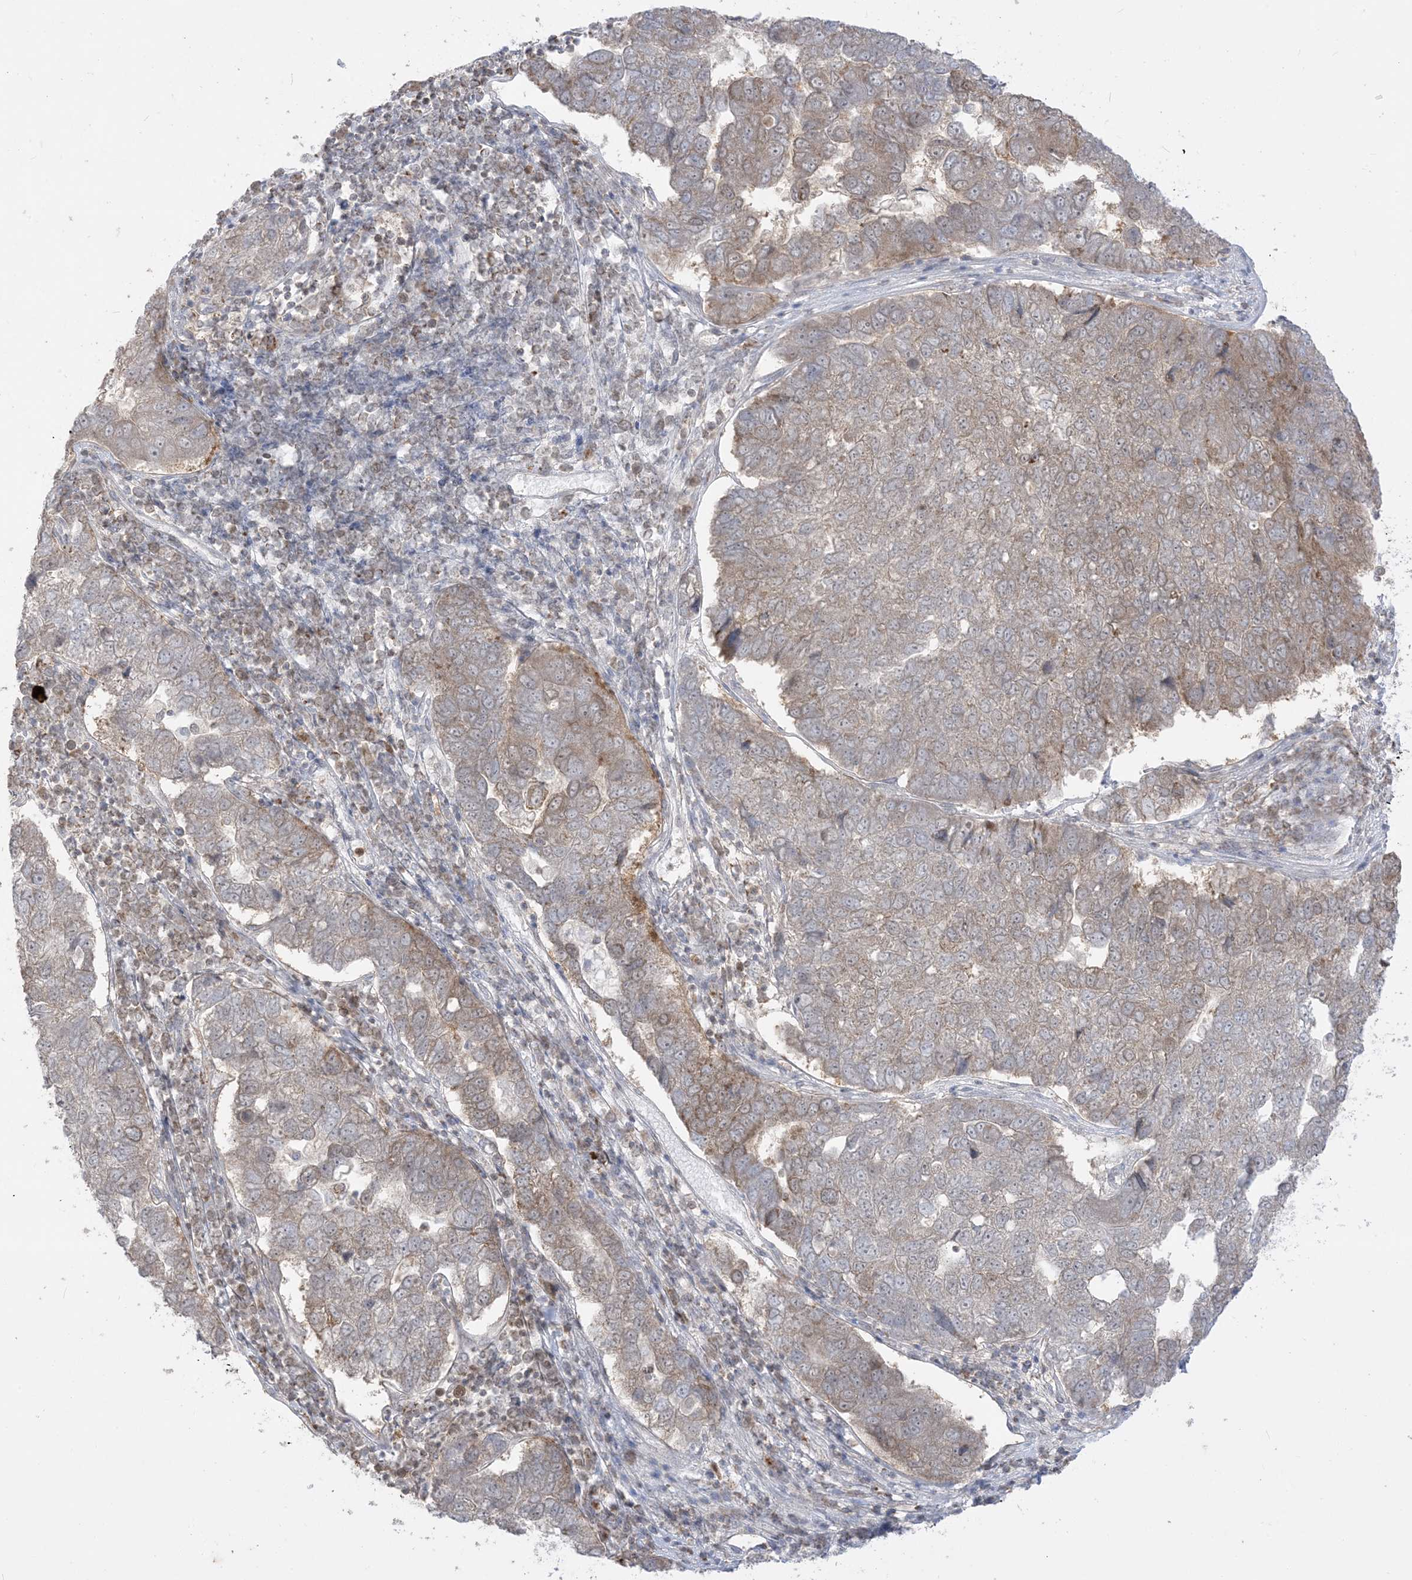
{"staining": {"intensity": "weak", "quantity": "25%-75%", "location": "cytoplasmic/membranous"}, "tissue": "pancreatic cancer", "cell_type": "Tumor cells", "image_type": "cancer", "snomed": [{"axis": "morphology", "description": "Adenocarcinoma, NOS"}, {"axis": "topography", "description": "Pancreas"}], "caption": "IHC photomicrograph of neoplastic tissue: pancreatic adenocarcinoma stained using immunohistochemistry (IHC) shows low levels of weak protein expression localized specifically in the cytoplasmic/membranous of tumor cells, appearing as a cytoplasmic/membranous brown color.", "gene": "KANSL3", "patient": {"sex": "female", "age": 61}}